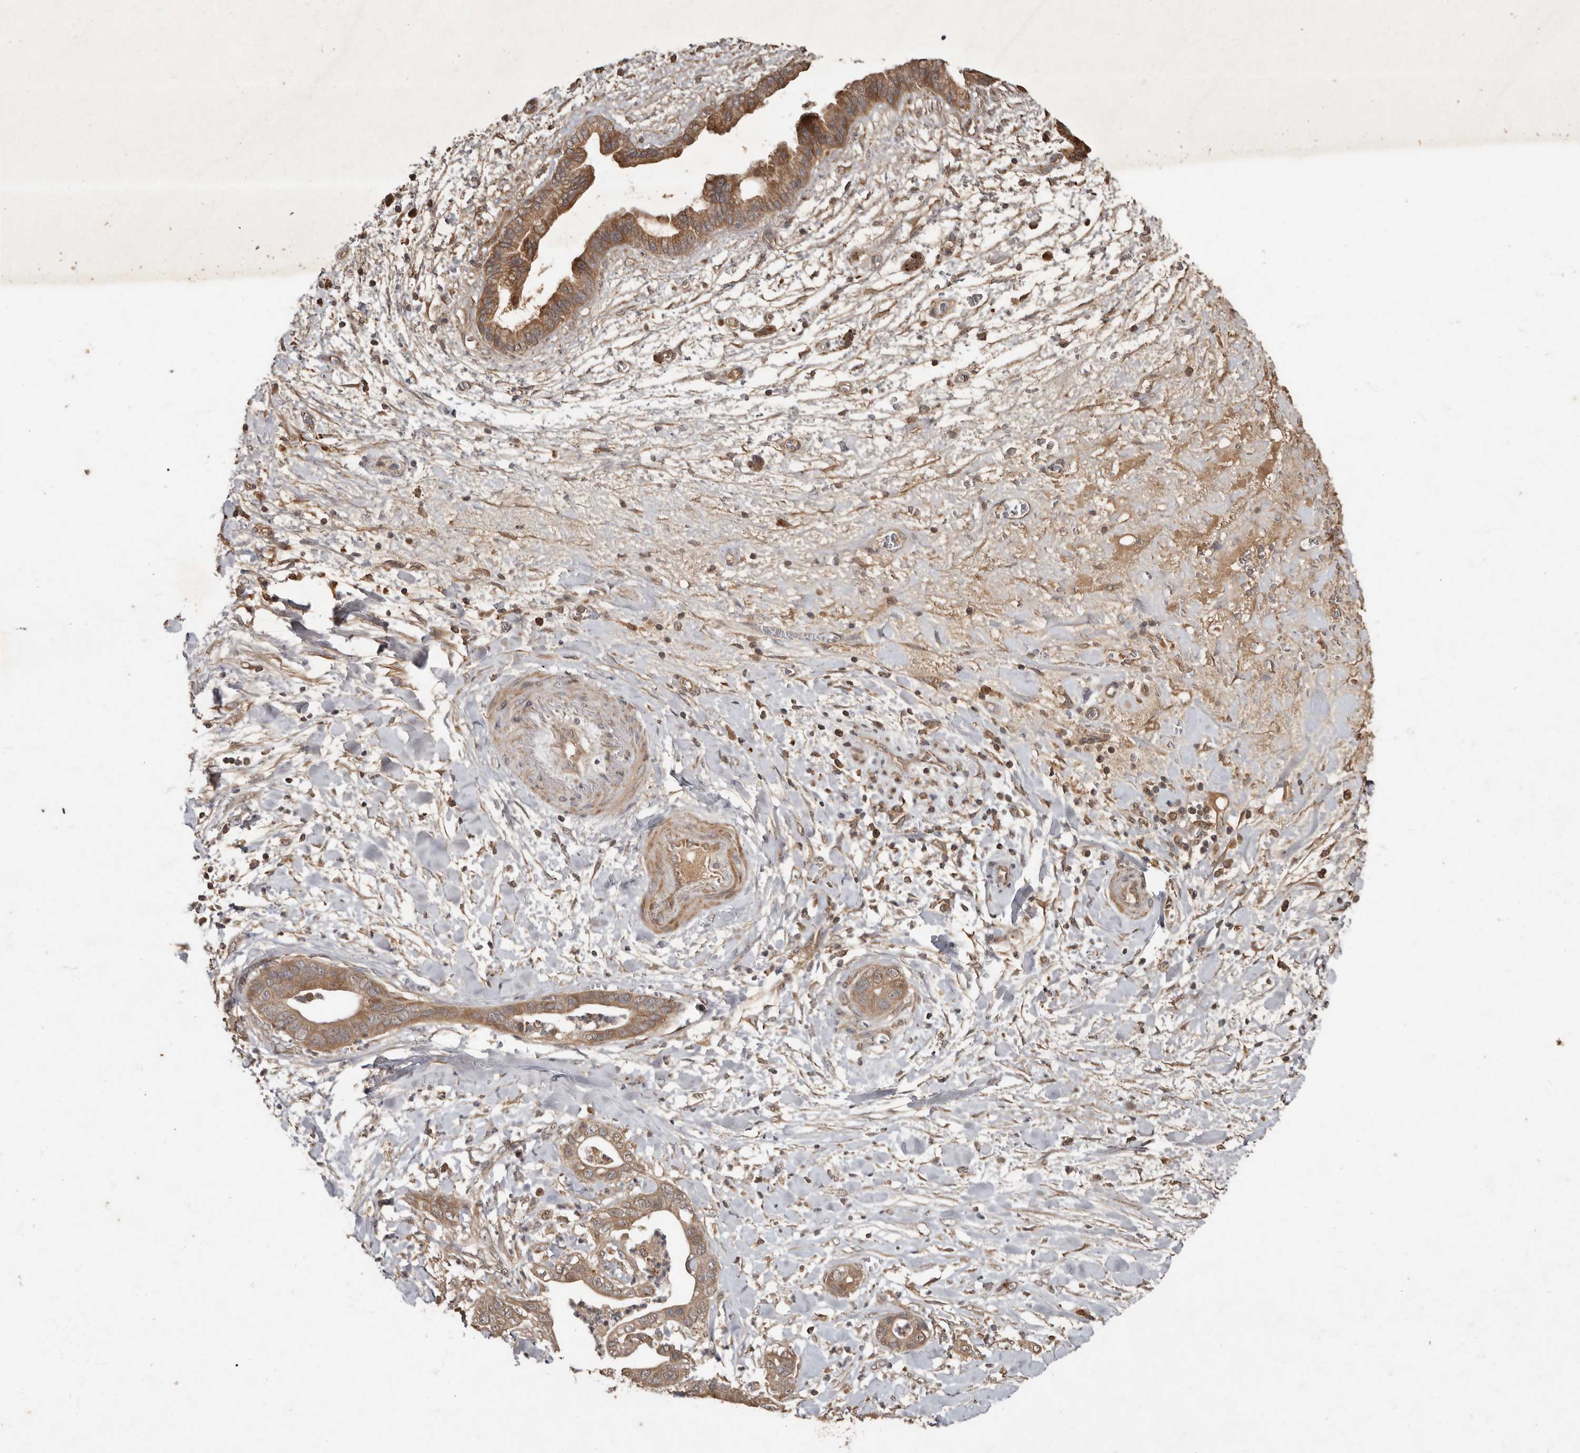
{"staining": {"intensity": "moderate", "quantity": ">75%", "location": "cytoplasmic/membranous"}, "tissue": "pancreatic cancer", "cell_type": "Tumor cells", "image_type": "cancer", "snomed": [{"axis": "morphology", "description": "Adenocarcinoma, NOS"}, {"axis": "topography", "description": "Pancreas"}], "caption": "DAB immunohistochemical staining of pancreatic cancer (adenocarcinoma) shows moderate cytoplasmic/membranous protein expression in about >75% of tumor cells.", "gene": "KIF26B", "patient": {"sex": "female", "age": 78}}